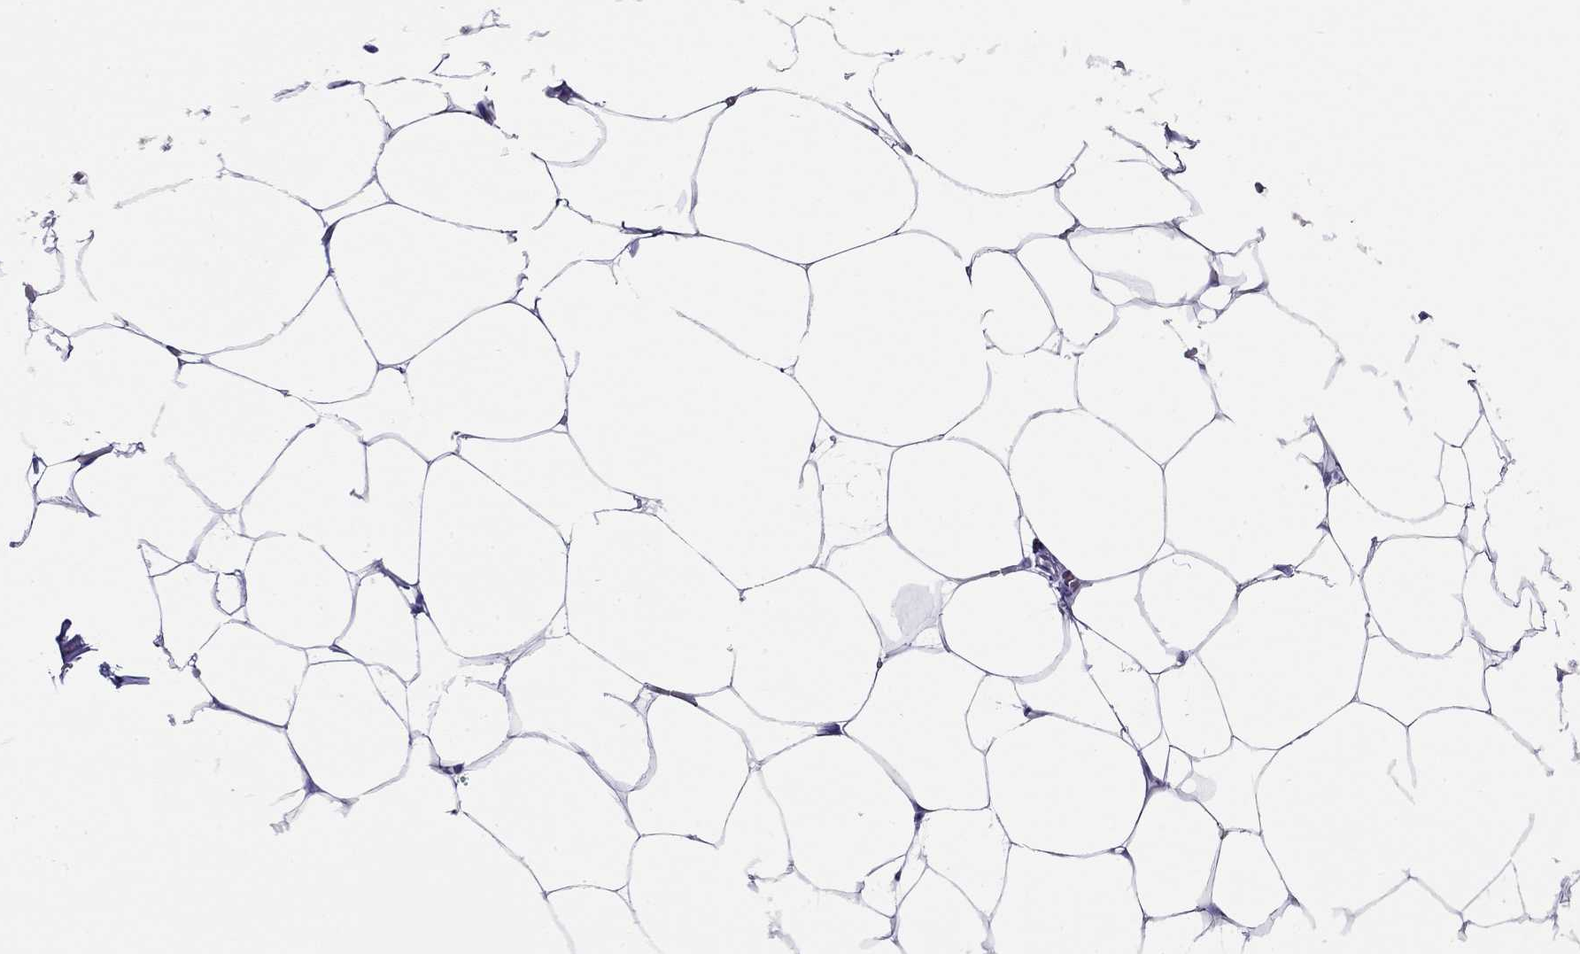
{"staining": {"intensity": "negative", "quantity": "none", "location": "none"}, "tissue": "adipose tissue", "cell_type": "Adipocytes", "image_type": "normal", "snomed": [{"axis": "morphology", "description": "Normal tissue, NOS"}, {"axis": "topography", "description": "Adipose tissue"}], "caption": "A high-resolution histopathology image shows immunohistochemistry (IHC) staining of benign adipose tissue, which exhibits no significant staining in adipocytes. (Stains: DAB immunohistochemistry (IHC) with hematoxylin counter stain, Microscopy: brightfield microscopy at high magnification).", "gene": "PTPRN", "patient": {"sex": "male", "age": 57}}